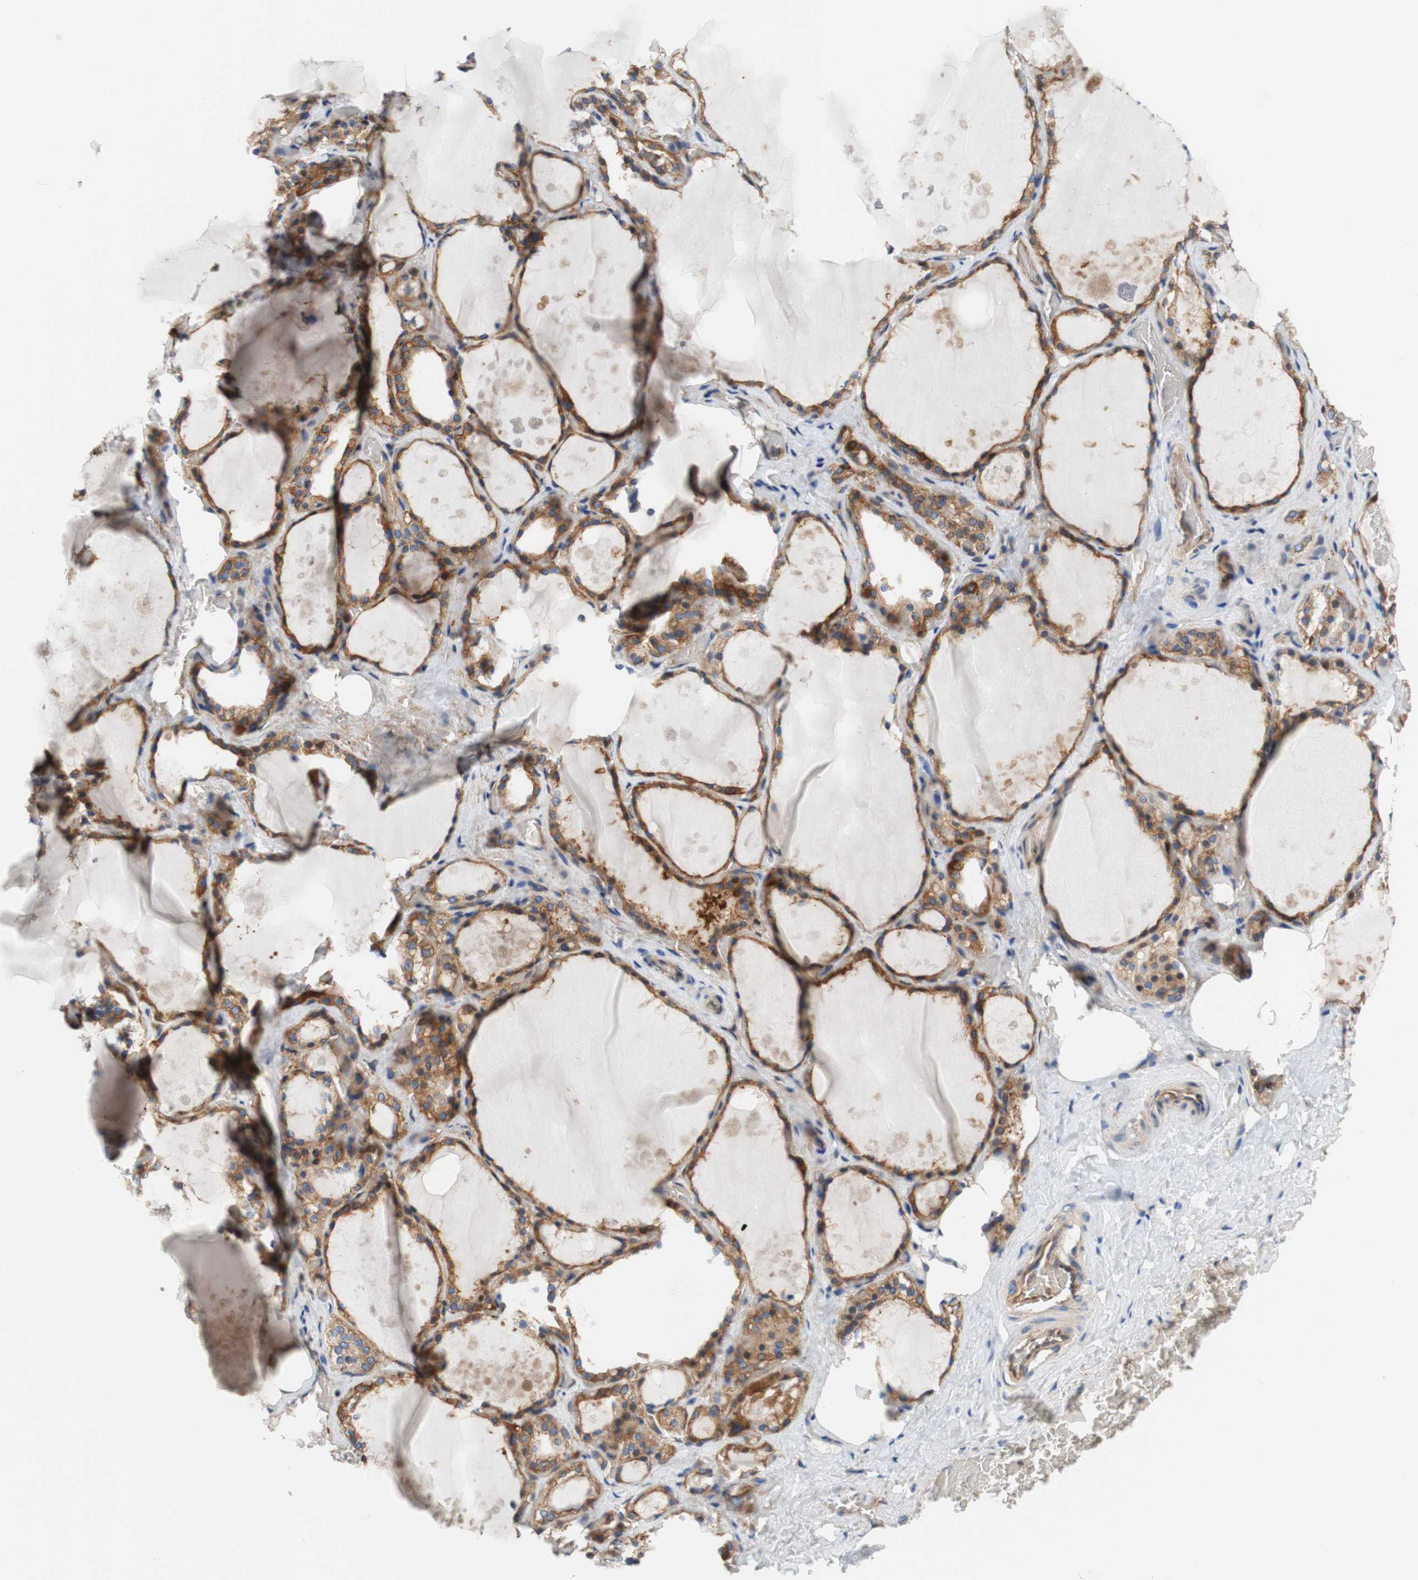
{"staining": {"intensity": "strong", "quantity": ">75%", "location": "cytoplasmic/membranous"}, "tissue": "thyroid gland", "cell_type": "Glandular cells", "image_type": "normal", "snomed": [{"axis": "morphology", "description": "Normal tissue, NOS"}, {"axis": "topography", "description": "Thyroid gland"}], "caption": "Immunohistochemistry photomicrograph of unremarkable human thyroid gland stained for a protein (brown), which exhibits high levels of strong cytoplasmic/membranous staining in approximately >75% of glandular cells.", "gene": "STOM", "patient": {"sex": "male", "age": 61}}